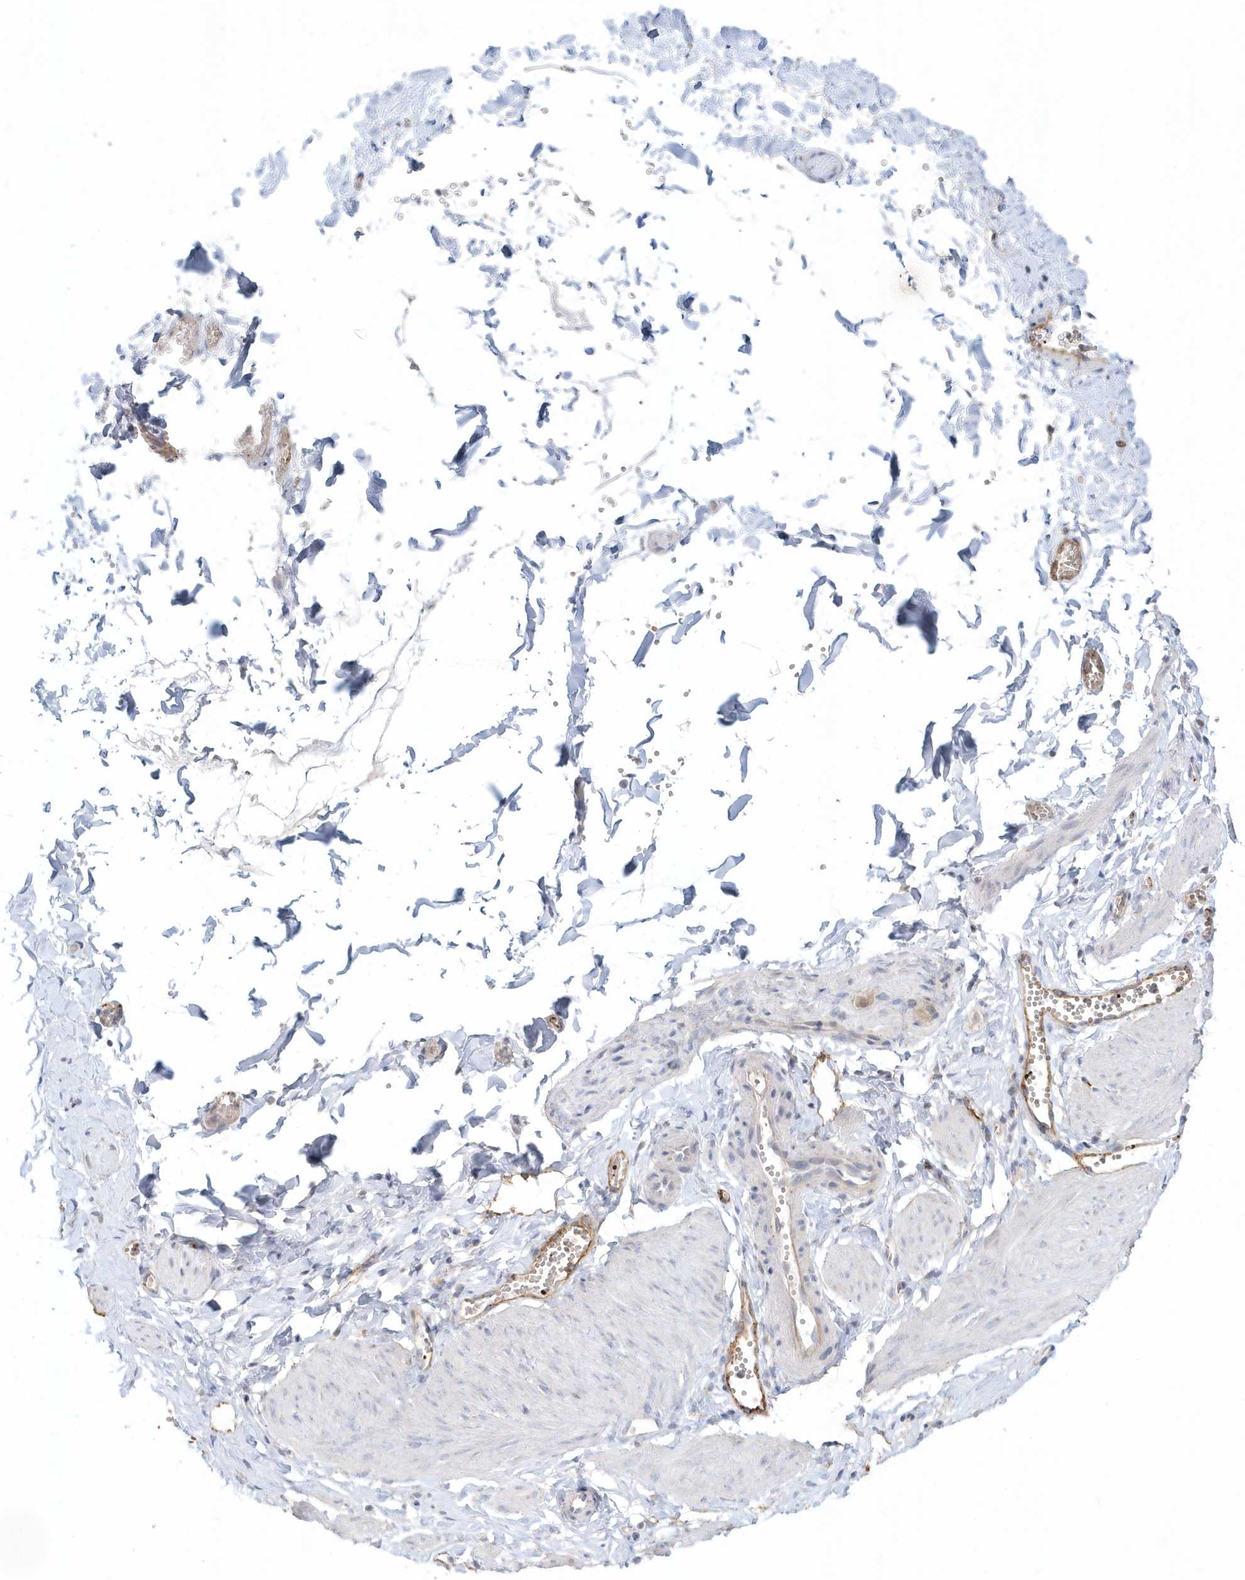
{"staining": {"intensity": "negative", "quantity": "none", "location": "none"}, "tissue": "adipose tissue", "cell_type": "Adipocytes", "image_type": "normal", "snomed": [{"axis": "morphology", "description": "Normal tissue, NOS"}, {"axis": "topography", "description": "Gallbladder"}, {"axis": "topography", "description": "Peripheral nerve tissue"}], "caption": "Photomicrograph shows no significant protein expression in adipocytes of normal adipose tissue.", "gene": "MMRN1", "patient": {"sex": "male", "age": 38}}